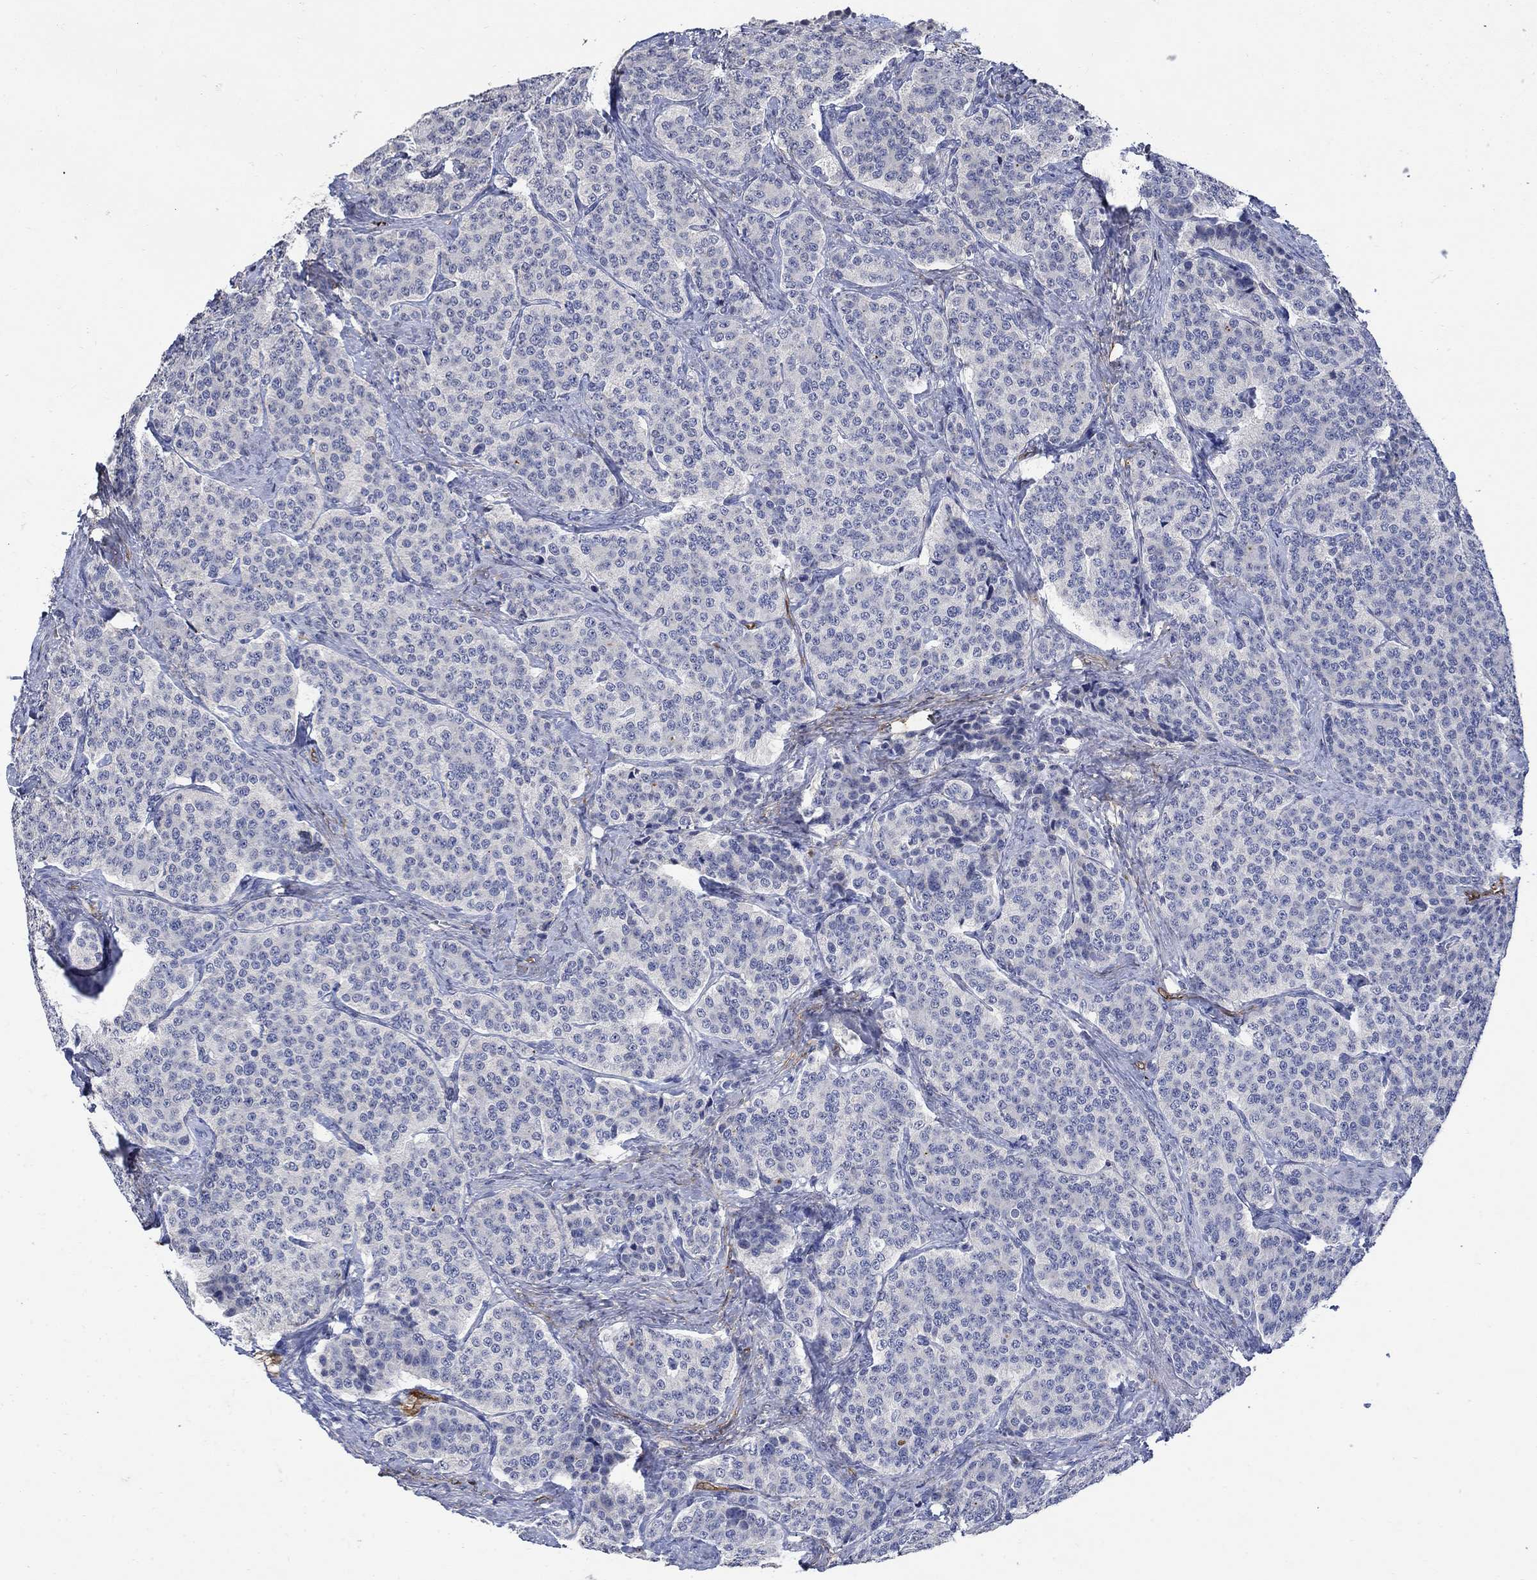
{"staining": {"intensity": "negative", "quantity": "none", "location": "none"}, "tissue": "carcinoid", "cell_type": "Tumor cells", "image_type": "cancer", "snomed": [{"axis": "morphology", "description": "Carcinoid, malignant, NOS"}, {"axis": "topography", "description": "Small intestine"}], "caption": "Protein analysis of malignant carcinoid shows no significant expression in tumor cells.", "gene": "TGM2", "patient": {"sex": "female", "age": 58}}